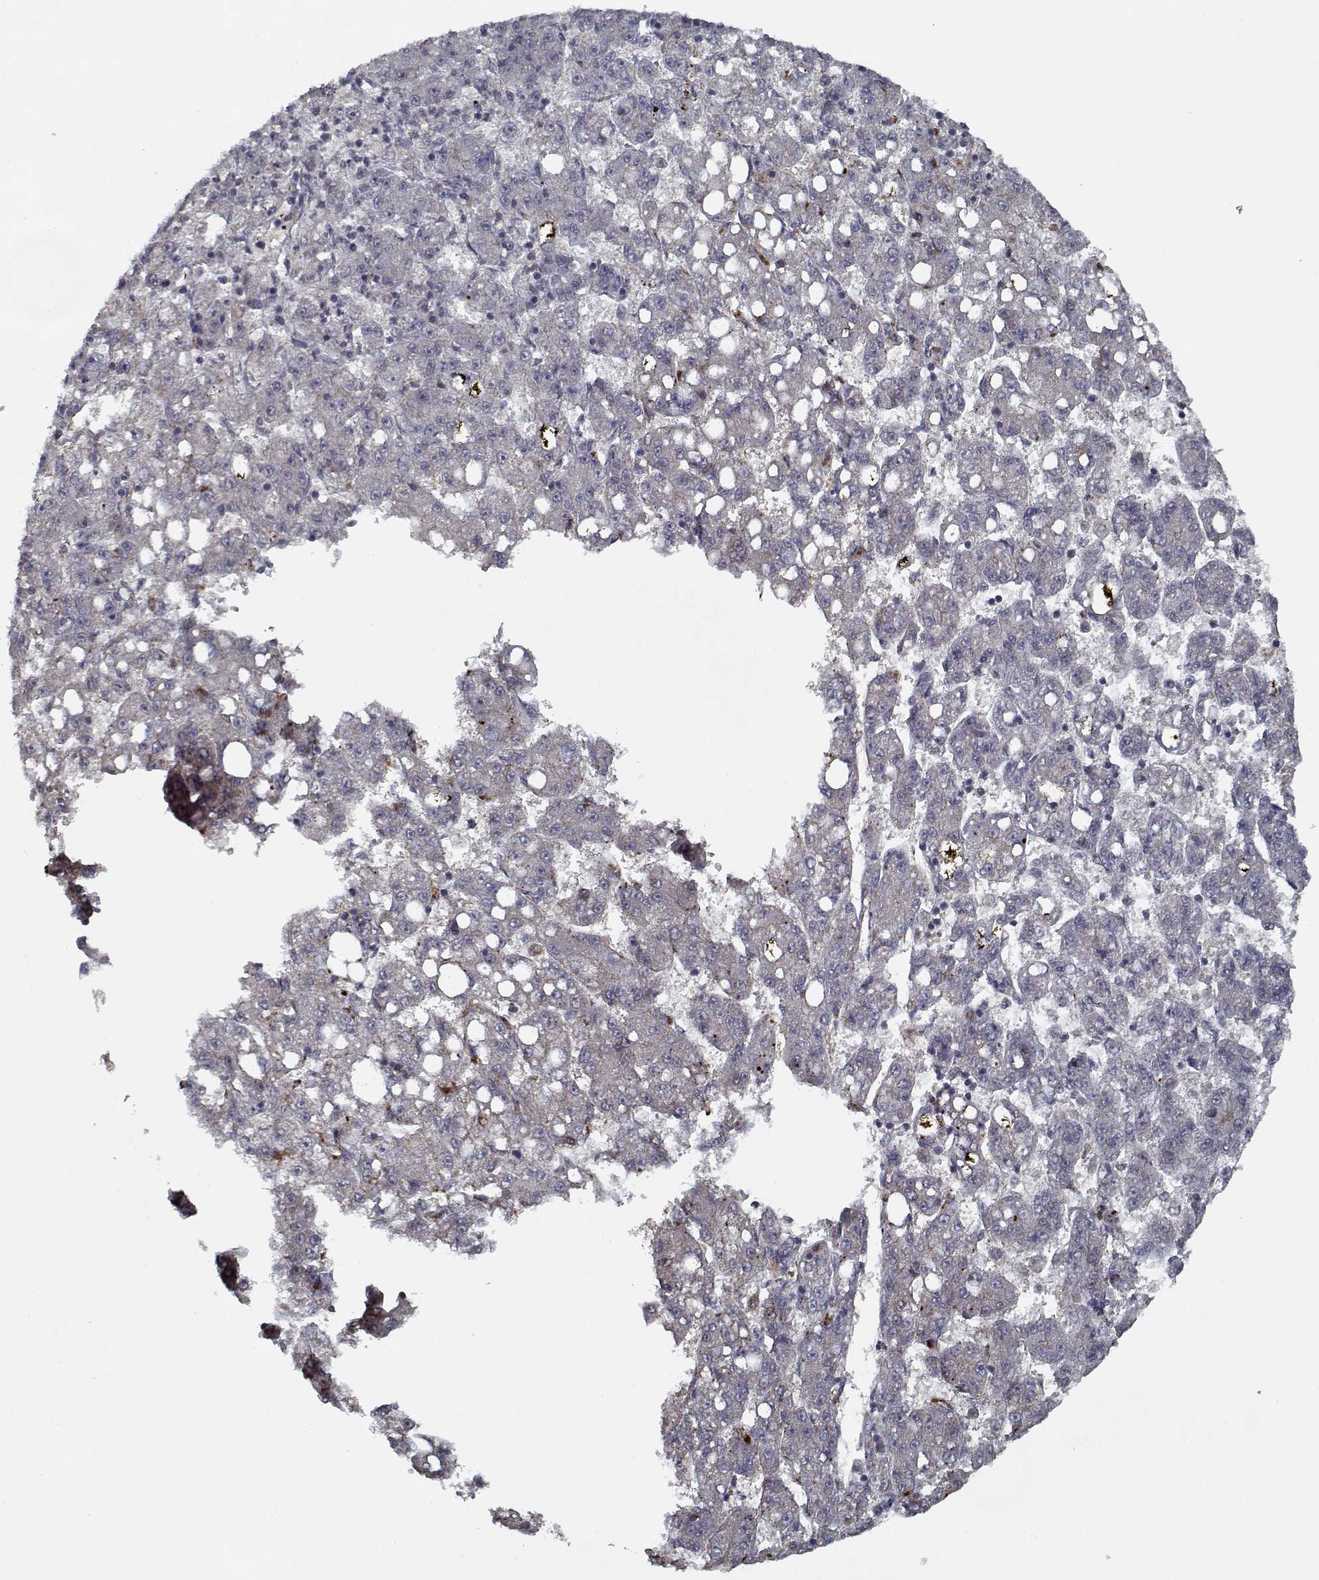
{"staining": {"intensity": "negative", "quantity": "none", "location": "none"}, "tissue": "liver cancer", "cell_type": "Tumor cells", "image_type": "cancer", "snomed": [{"axis": "morphology", "description": "Carcinoma, Hepatocellular, NOS"}, {"axis": "topography", "description": "Liver"}], "caption": "An immunohistochemistry (IHC) photomicrograph of liver cancer is shown. There is no staining in tumor cells of liver cancer.", "gene": "NLK", "patient": {"sex": "female", "age": 65}}